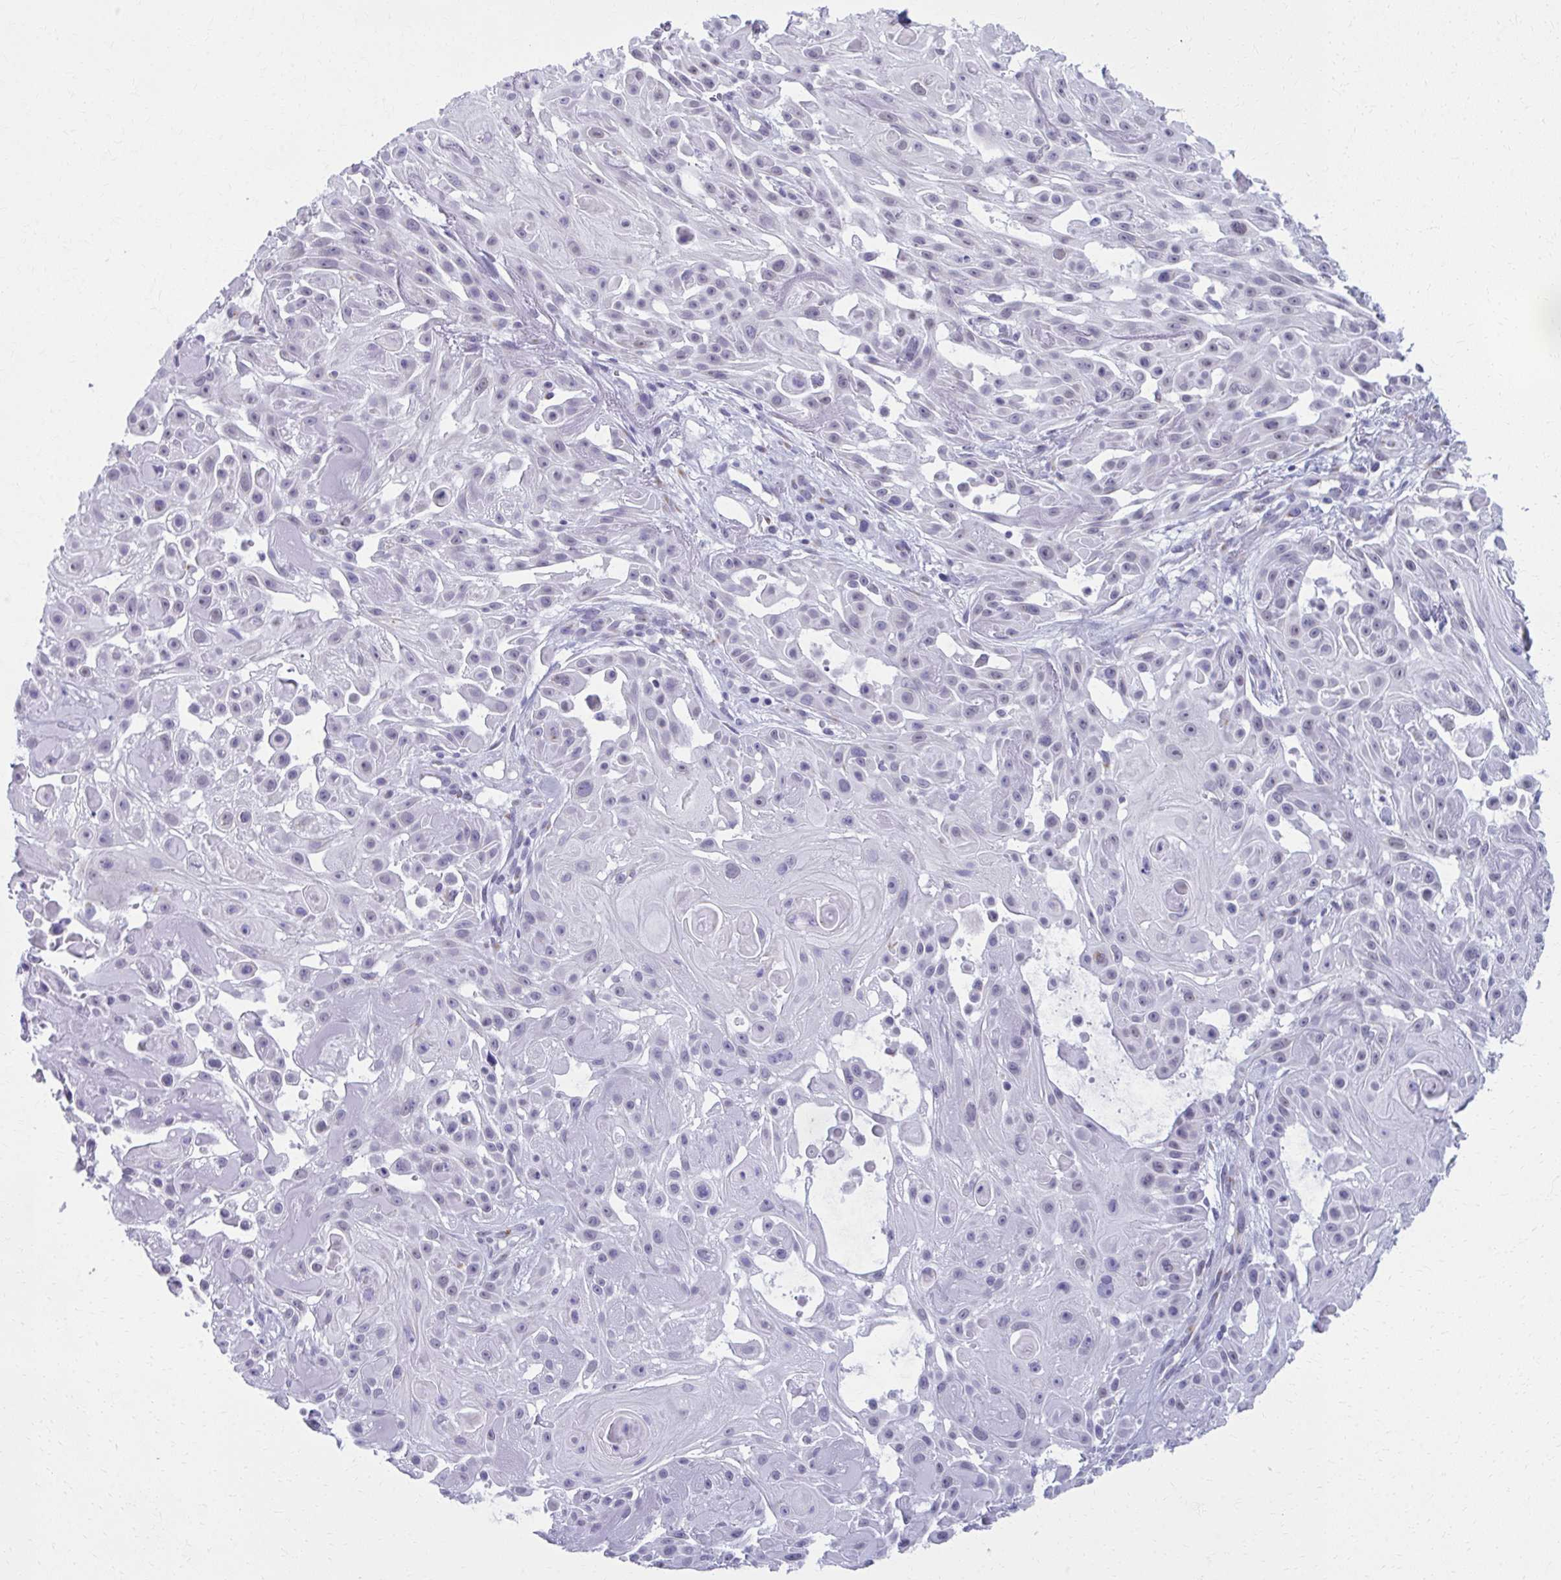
{"staining": {"intensity": "negative", "quantity": "none", "location": "none"}, "tissue": "skin cancer", "cell_type": "Tumor cells", "image_type": "cancer", "snomed": [{"axis": "morphology", "description": "Squamous cell carcinoma, NOS"}, {"axis": "topography", "description": "Skin"}], "caption": "Human skin squamous cell carcinoma stained for a protein using IHC demonstrates no positivity in tumor cells.", "gene": "SCLY", "patient": {"sex": "male", "age": 91}}